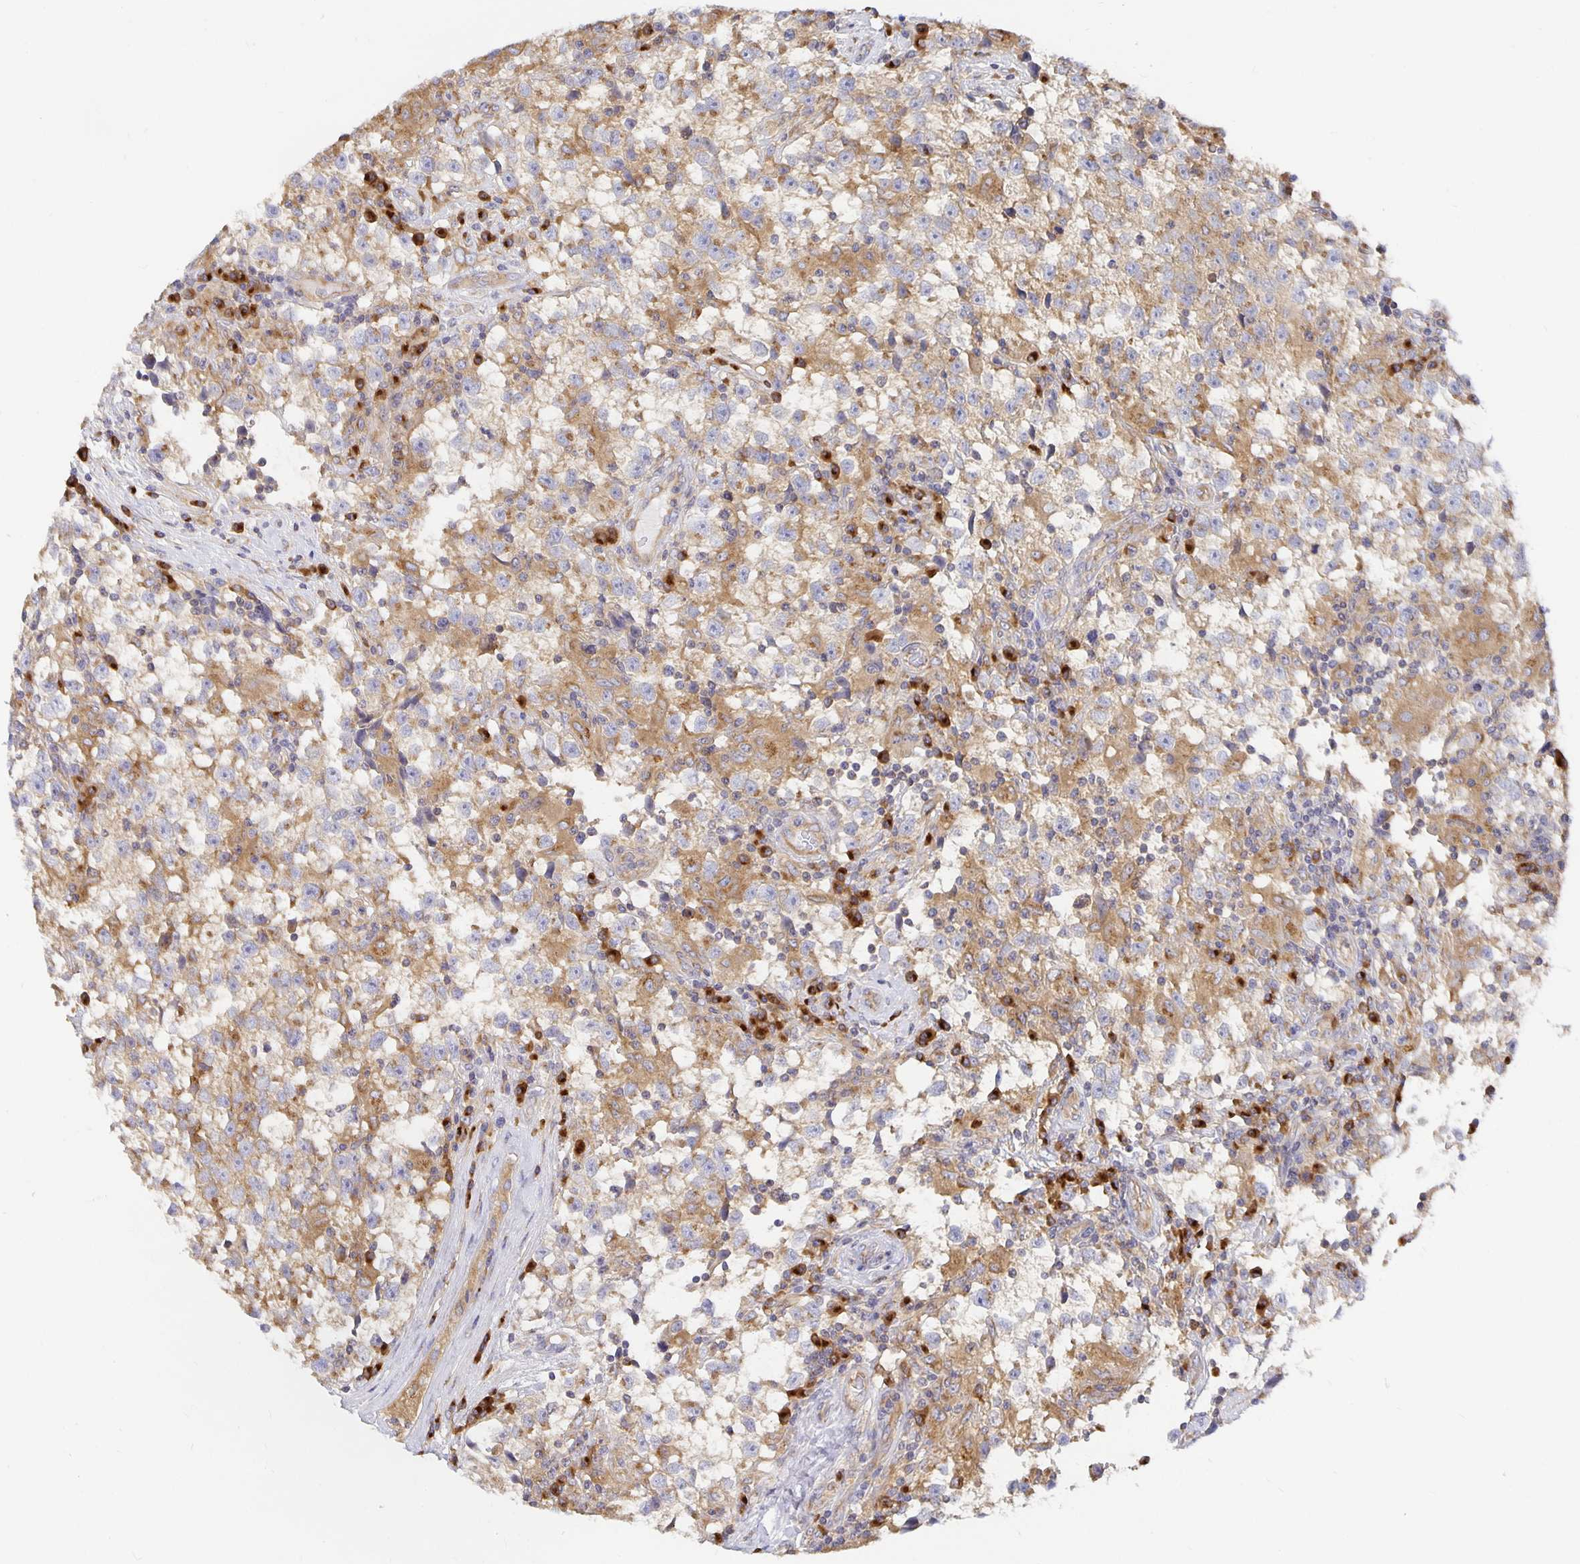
{"staining": {"intensity": "moderate", "quantity": "25%-75%", "location": "cytoplasmic/membranous"}, "tissue": "testis cancer", "cell_type": "Tumor cells", "image_type": "cancer", "snomed": [{"axis": "morphology", "description": "Seminoma, NOS"}, {"axis": "topography", "description": "Testis"}], "caption": "DAB (3,3'-diaminobenzidine) immunohistochemical staining of human seminoma (testis) reveals moderate cytoplasmic/membranous protein positivity in approximately 25%-75% of tumor cells. (DAB IHC with brightfield microscopy, high magnification).", "gene": "USO1", "patient": {"sex": "male", "age": 31}}